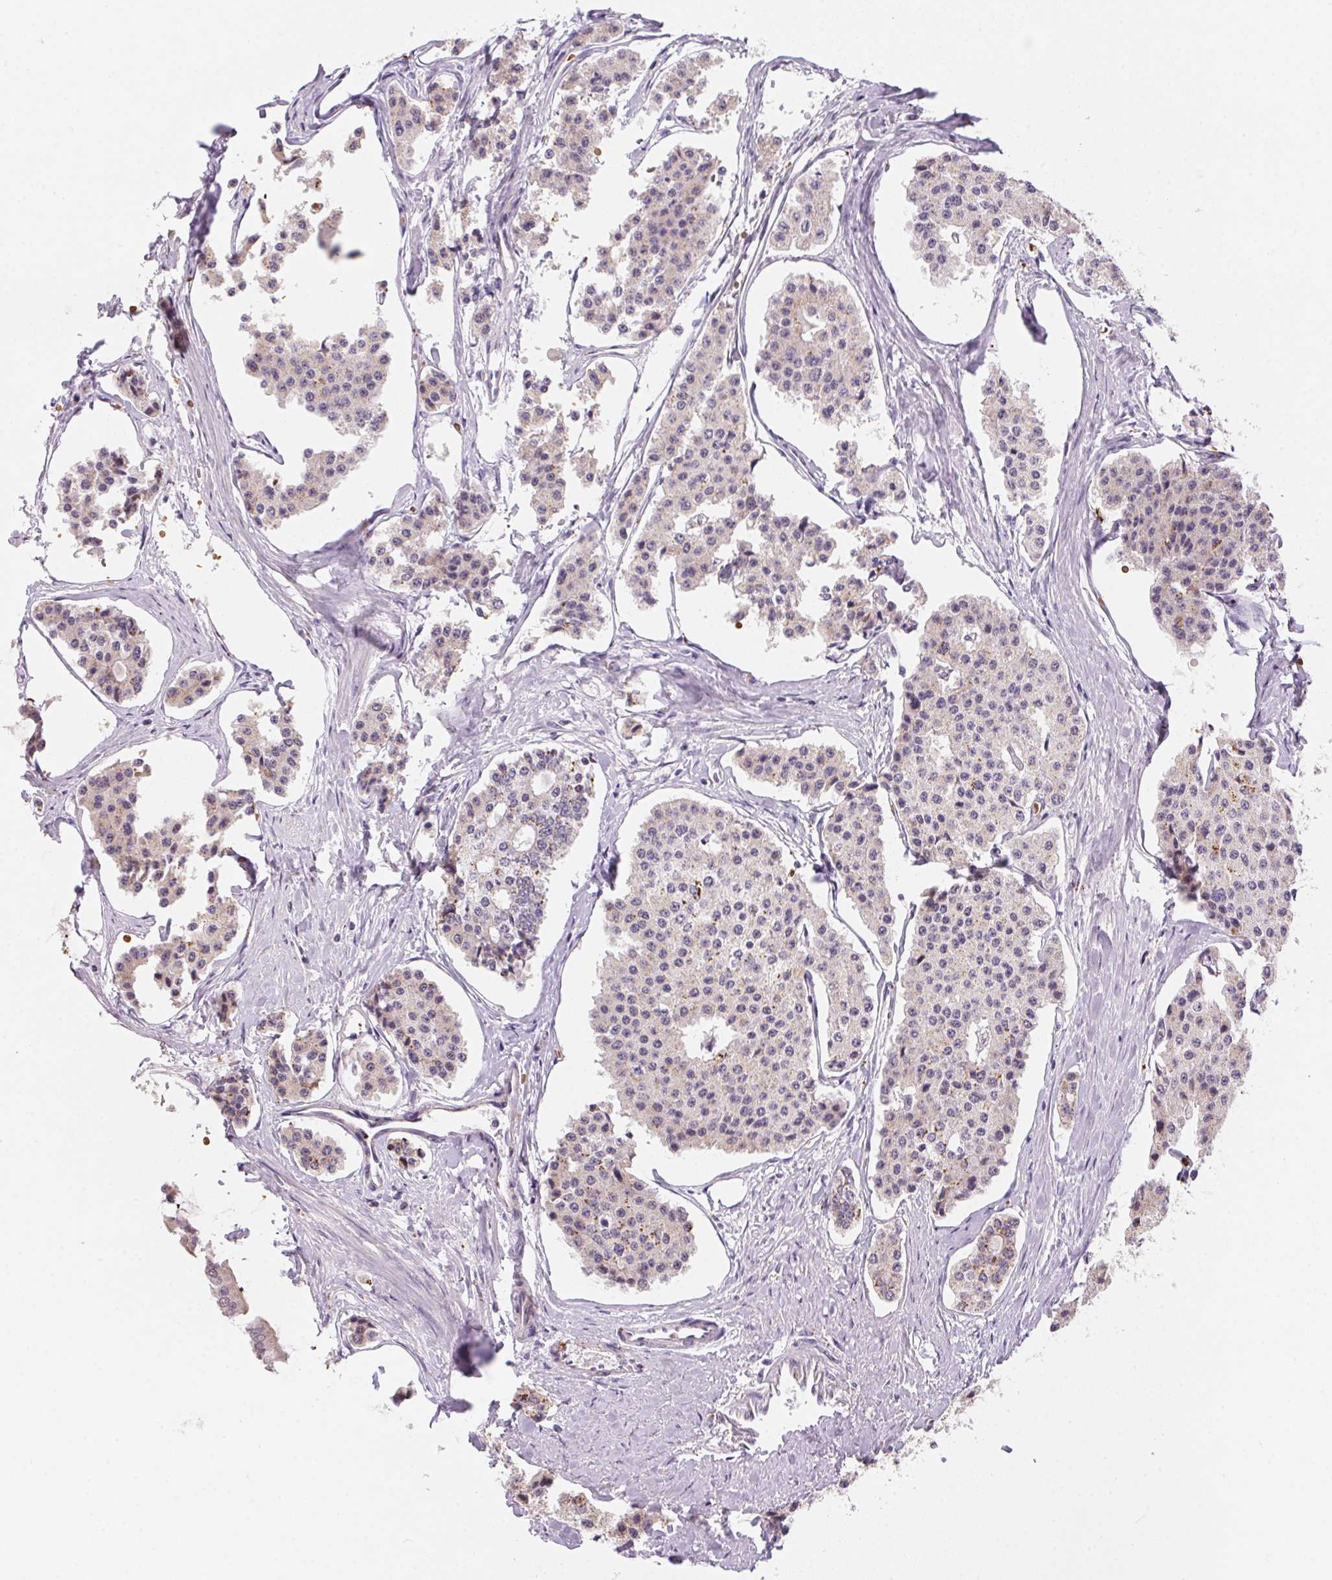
{"staining": {"intensity": "negative", "quantity": "none", "location": "none"}, "tissue": "carcinoid", "cell_type": "Tumor cells", "image_type": "cancer", "snomed": [{"axis": "morphology", "description": "Carcinoid, malignant, NOS"}, {"axis": "topography", "description": "Small intestine"}], "caption": "Immunohistochemical staining of carcinoid reveals no significant expression in tumor cells.", "gene": "METTL13", "patient": {"sex": "female", "age": 65}}